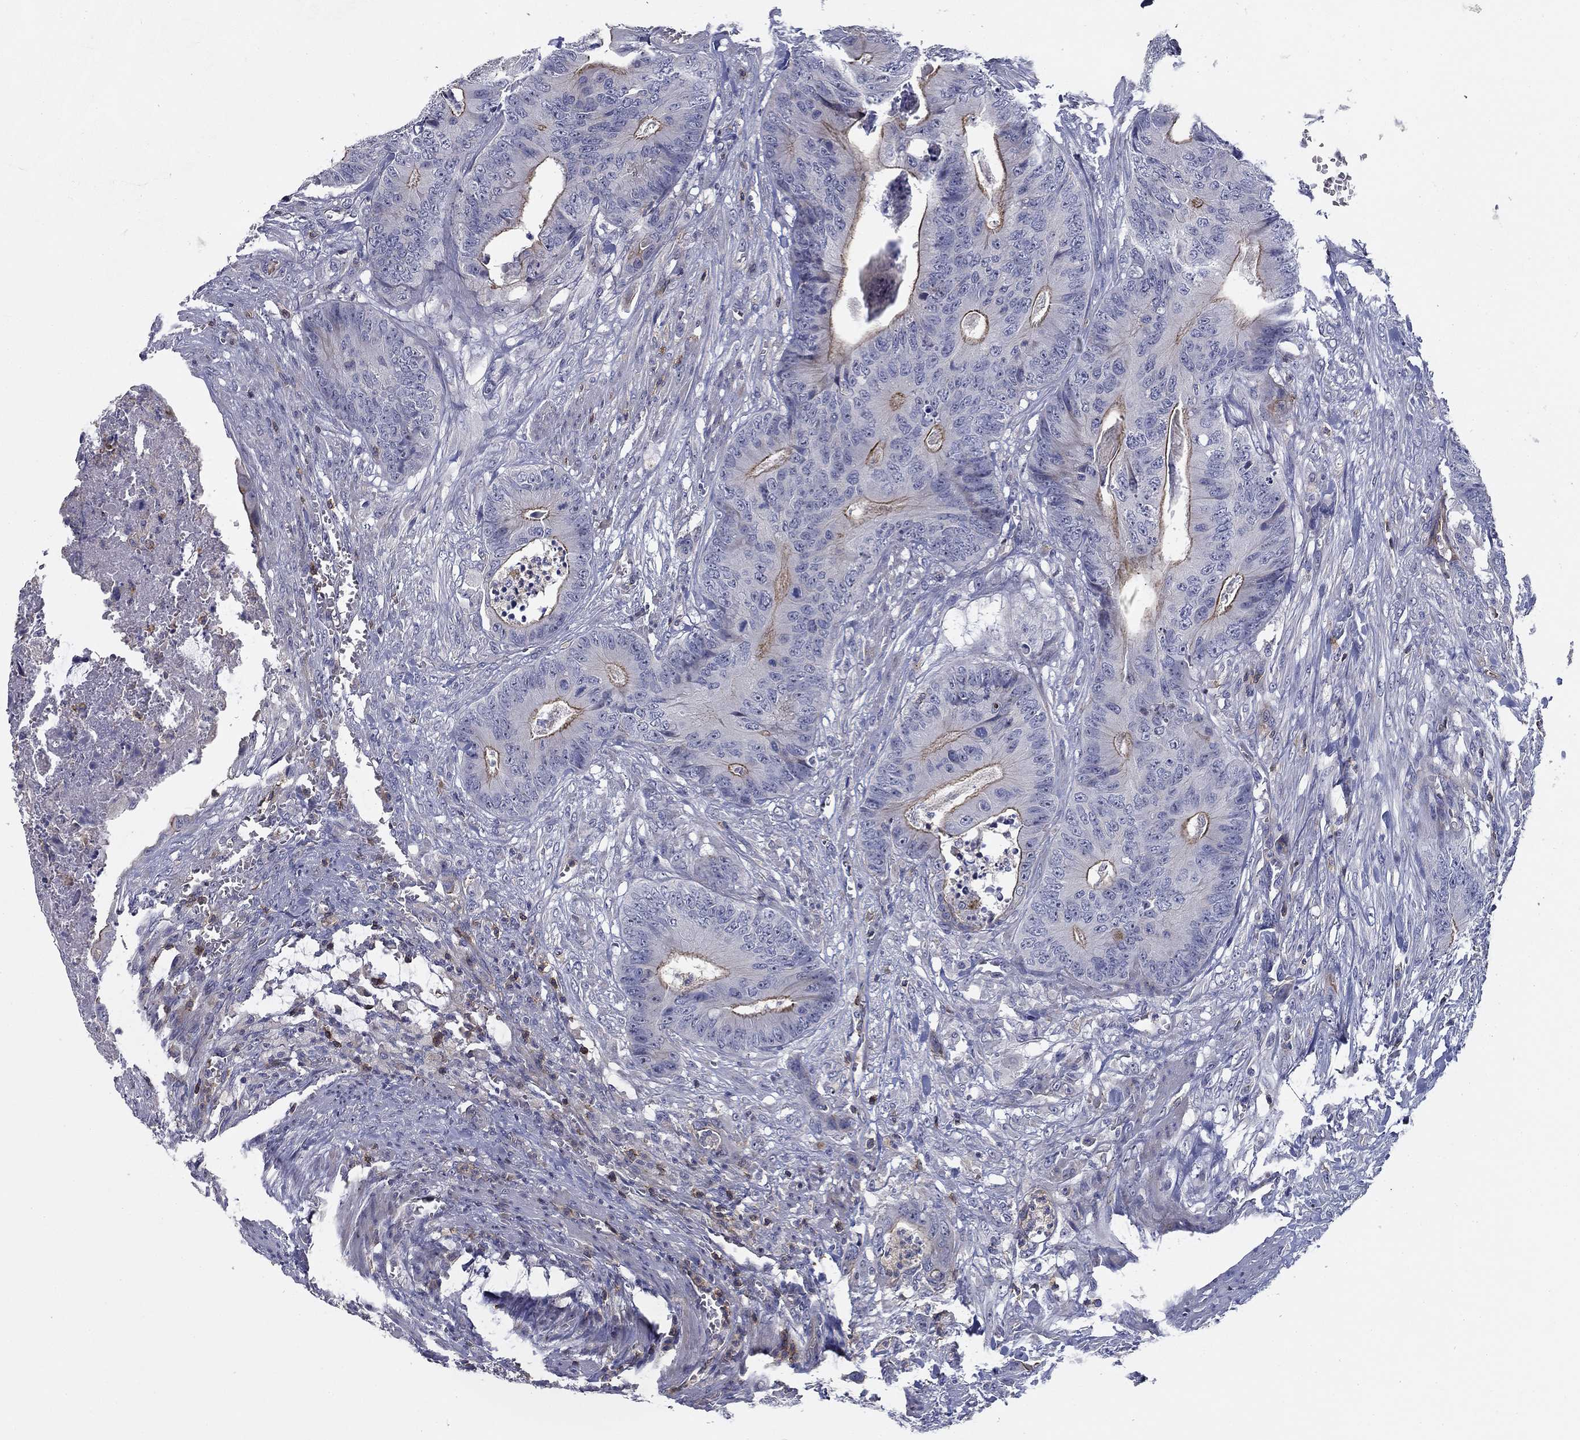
{"staining": {"intensity": "strong", "quantity": "<25%", "location": "cytoplasmic/membranous"}, "tissue": "colorectal cancer", "cell_type": "Tumor cells", "image_type": "cancer", "snomed": [{"axis": "morphology", "description": "Adenocarcinoma, NOS"}, {"axis": "topography", "description": "Colon"}], "caption": "Strong cytoplasmic/membranous staining is identified in approximately <25% of tumor cells in colorectal adenocarcinoma.", "gene": "SIT1", "patient": {"sex": "male", "age": 84}}